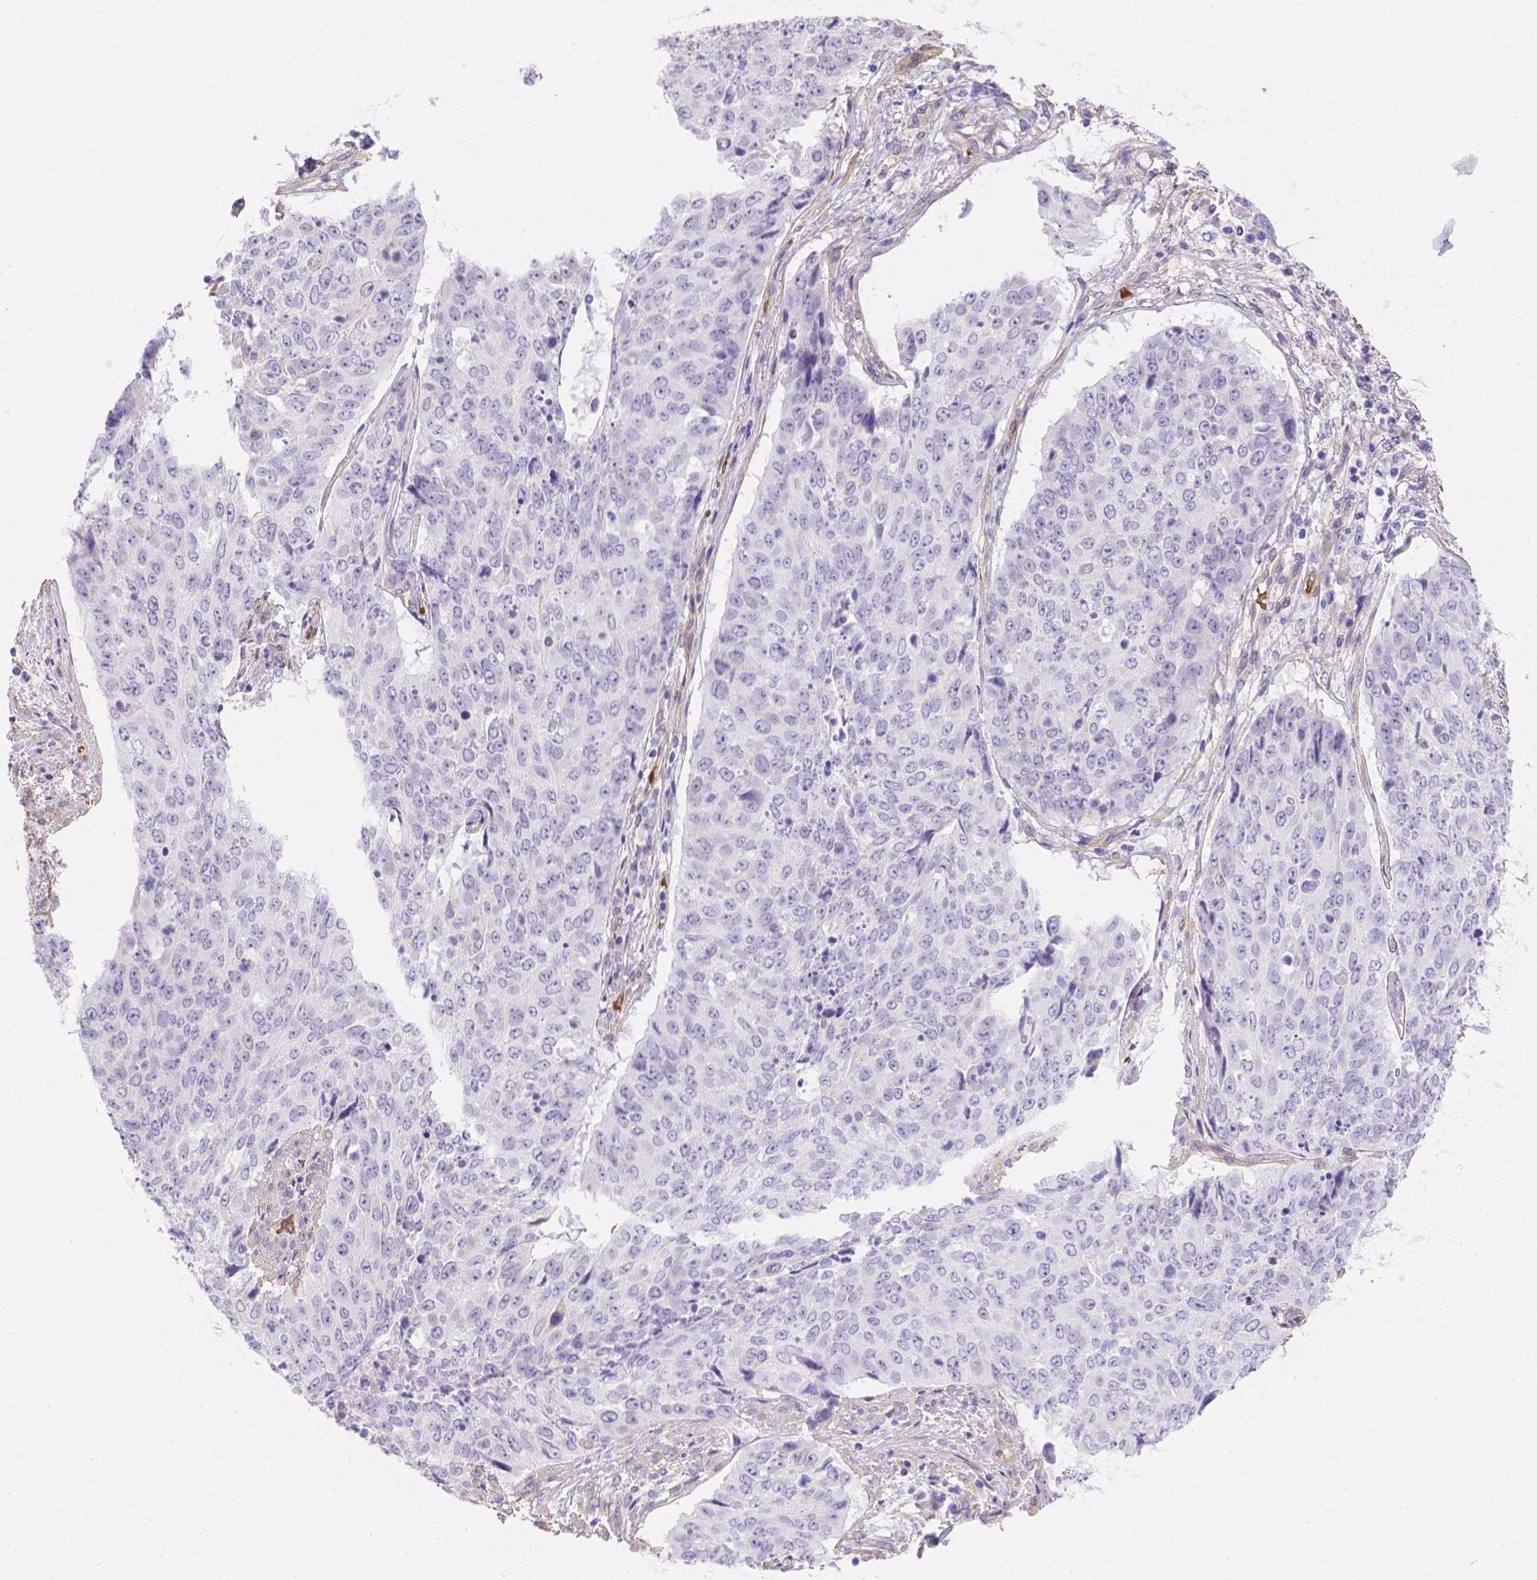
{"staining": {"intensity": "negative", "quantity": "none", "location": "none"}, "tissue": "lung cancer", "cell_type": "Tumor cells", "image_type": "cancer", "snomed": [{"axis": "morphology", "description": "Normal tissue, NOS"}, {"axis": "morphology", "description": "Squamous cell carcinoma, NOS"}, {"axis": "topography", "description": "Bronchus"}, {"axis": "topography", "description": "Lung"}], "caption": "Lung cancer was stained to show a protein in brown. There is no significant expression in tumor cells.", "gene": "SLC40A1", "patient": {"sex": "male", "age": 64}}